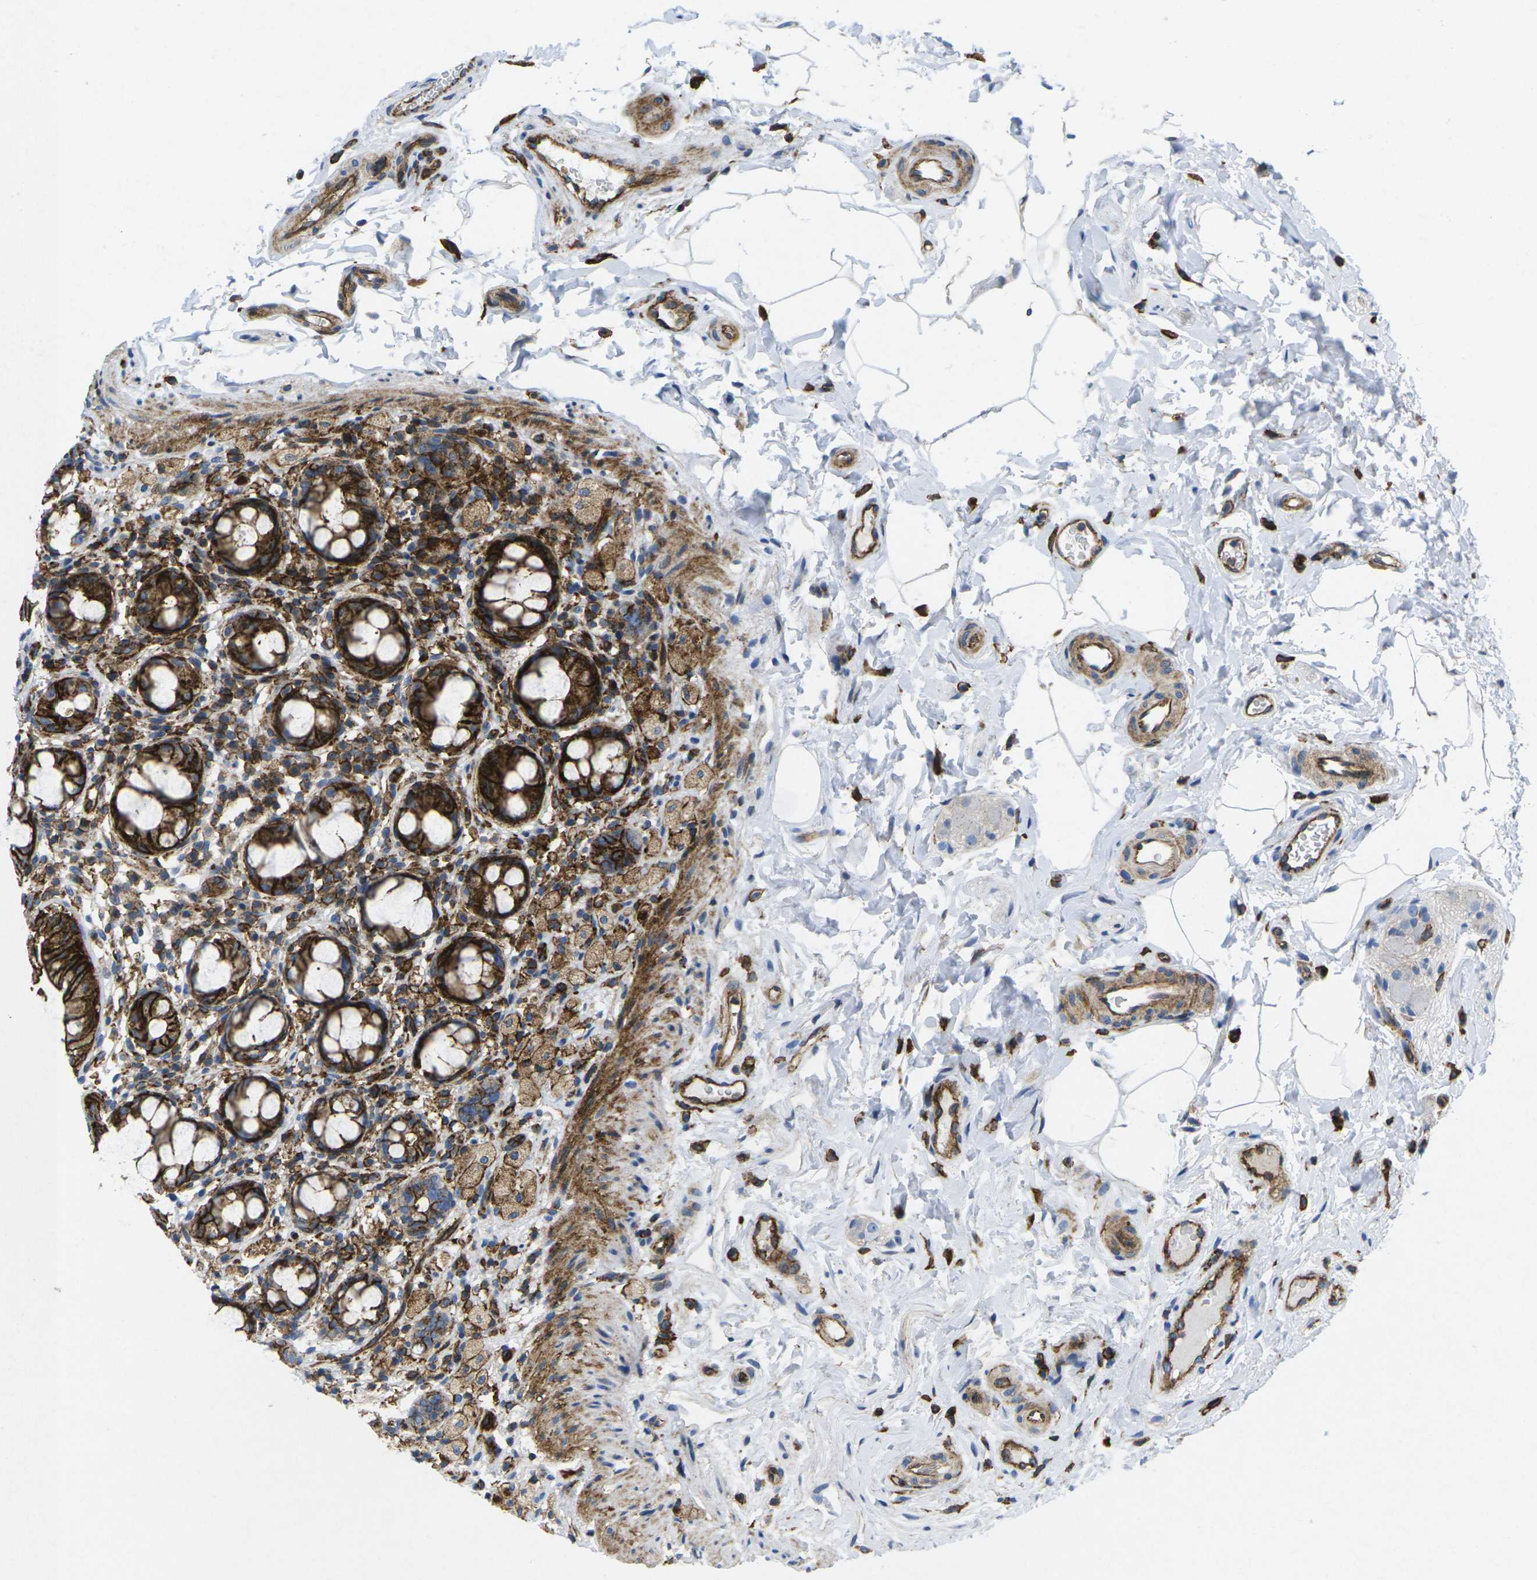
{"staining": {"intensity": "strong", "quantity": ">75%", "location": "cytoplasmic/membranous"}, "tissue": "rectum", "cell_type": "Glandular cells", "image_type": "normal", "snomed": [{"axis": "morphology", "description": "Normal tissue, NOS"}, {"axis": "topography", "description": "Rectum"}], "caption": "Immunohistochemistry (IHC) micrograph of benign rectum stained for a protein (brown), which demonstrates high levels of strong cytoplasmic/membranous positivity in approximately >75% of glandular cells.", "gene": "IQGAP1", "patient": {"sex": "male", "age": 44}}